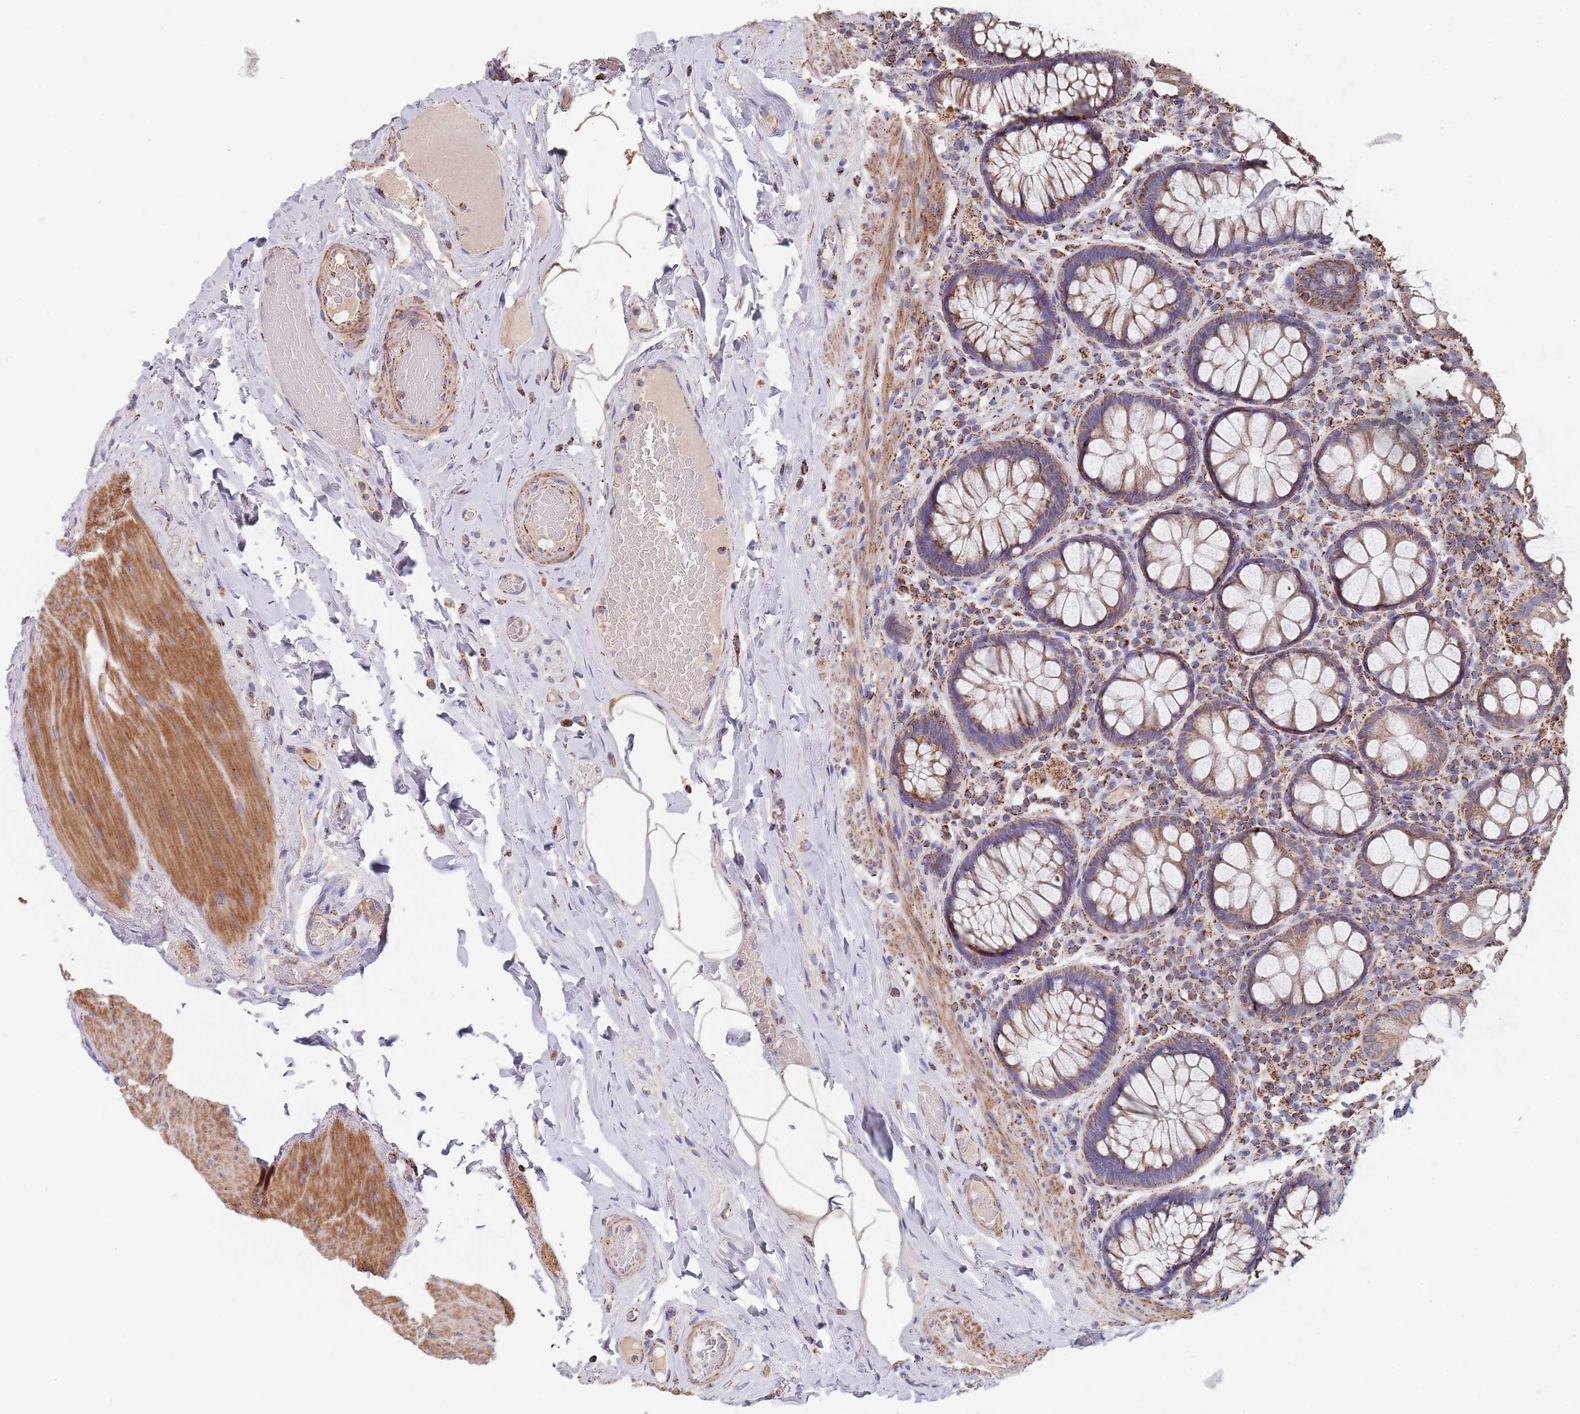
{"staining": {"intensity": "moderate", "quantity": ">75%", "location": "cytoplasmic/membranous"}, "tissue": "rectum", "cell_type": "Glandular cells", "image_type": "normal", "snomed": [{"axis": "morphology", "description": "Normal tissue, NOS"}, {"axis": "topography", "description": "Rectum"}], "caption": "Moderate cytoplasmic/membranous expression is identified in approximately >75% of glandular cells in normal rectum. (DAB IHC, brown staining for protein, blue staining for nuclei).", "gene": "PGP", "patient": {"sex": "male", "age": 83}}